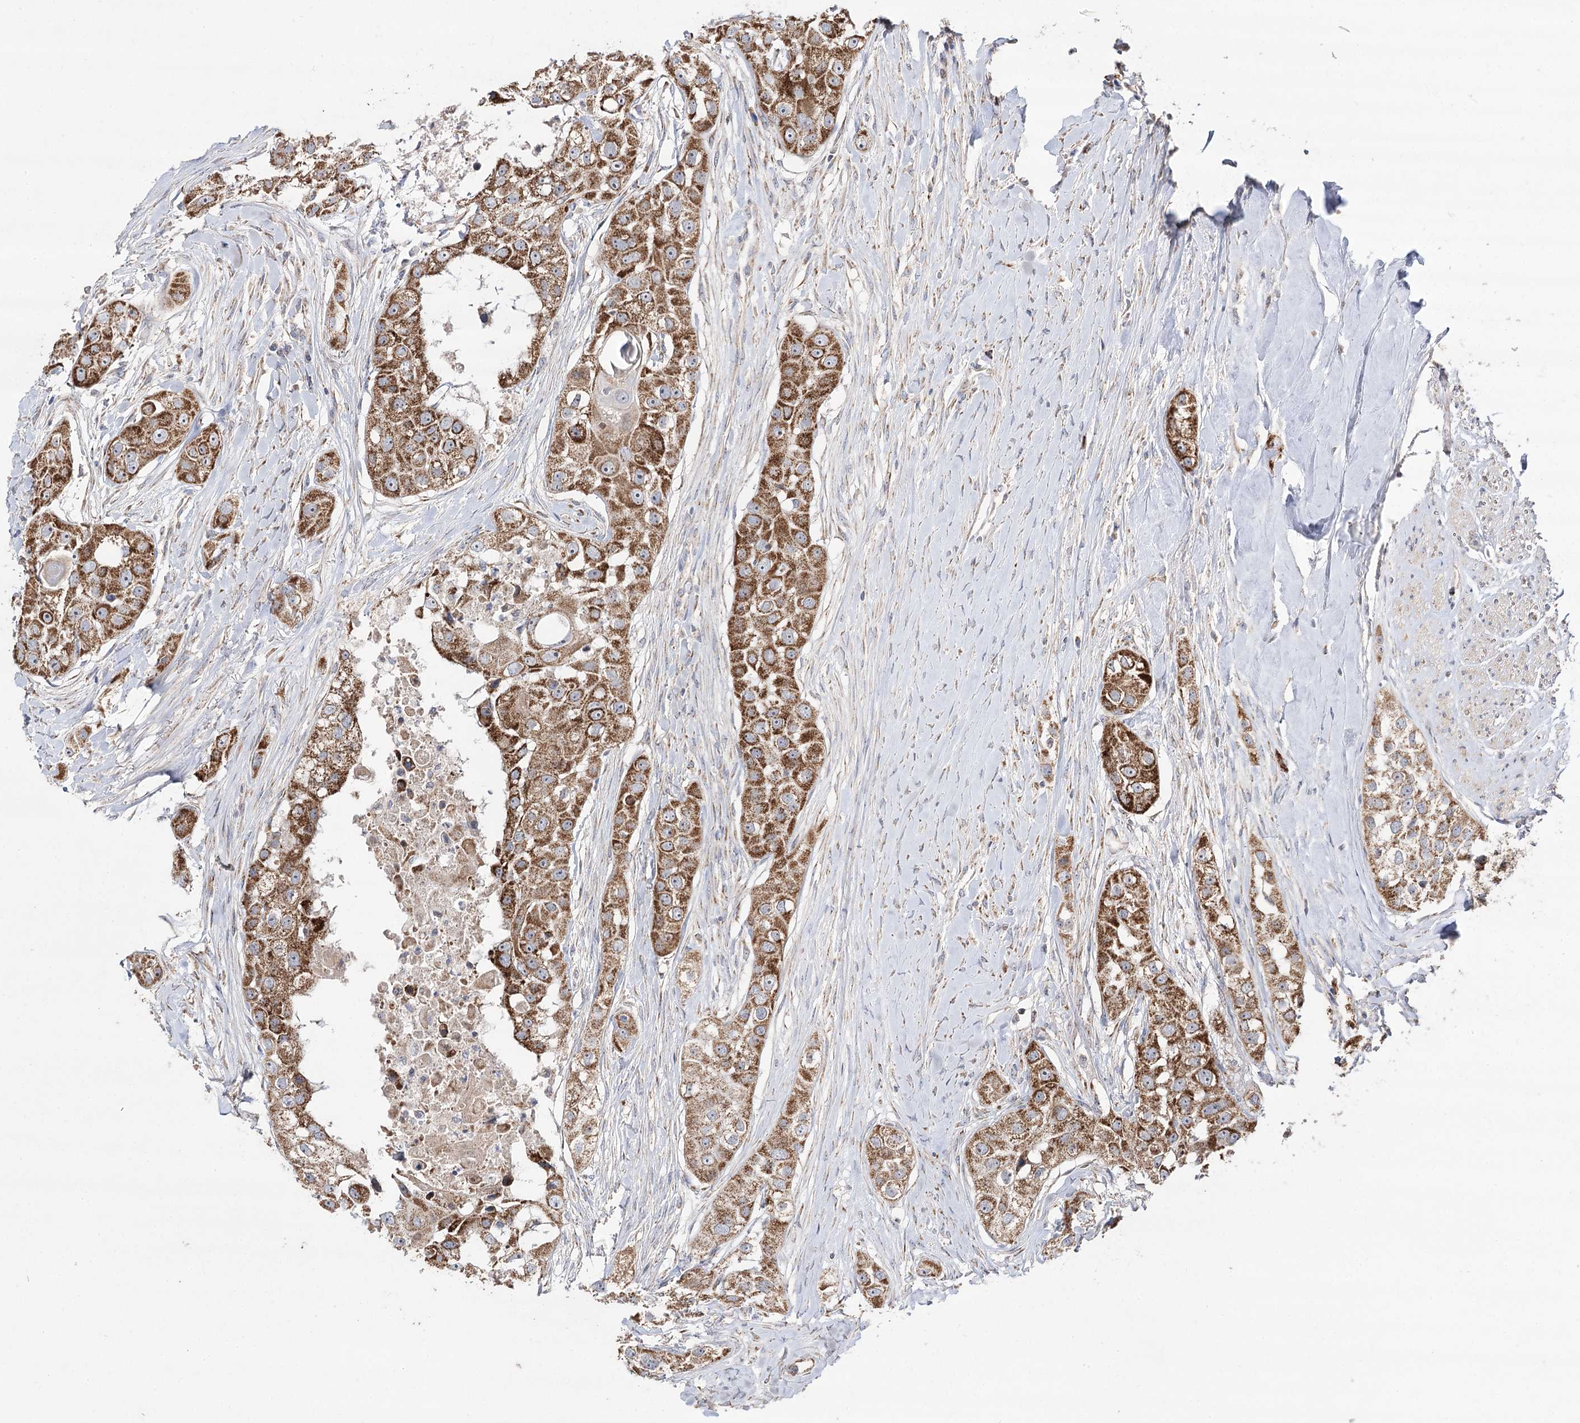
{"staining": {"intensity": "strong", "quantity": ">75%", "location": "cytoplasmic/membranous"}, "tissue": "head and neck cancer", "cell_type": "Tumor cells", "image_type": "cancer", "snomed": [{"axis": "morphology", "description": "Normal tissue, NOS"}, {"axis": "morphology", "description": "Squamous cell carcinoma, NOS"}, {"axis": "topography", "description": "Skeletal muscle"}, {"axis": "topography", "description": "Head-Neck"}], "caption": "Head and neck cancer (squamous cell carcinoma) stained for a protein exhibits strong cytoplasmic/membranous positivity in tumor cells.", "gene": "NADK2", "patient": {"sex": "male", "age": 51}}